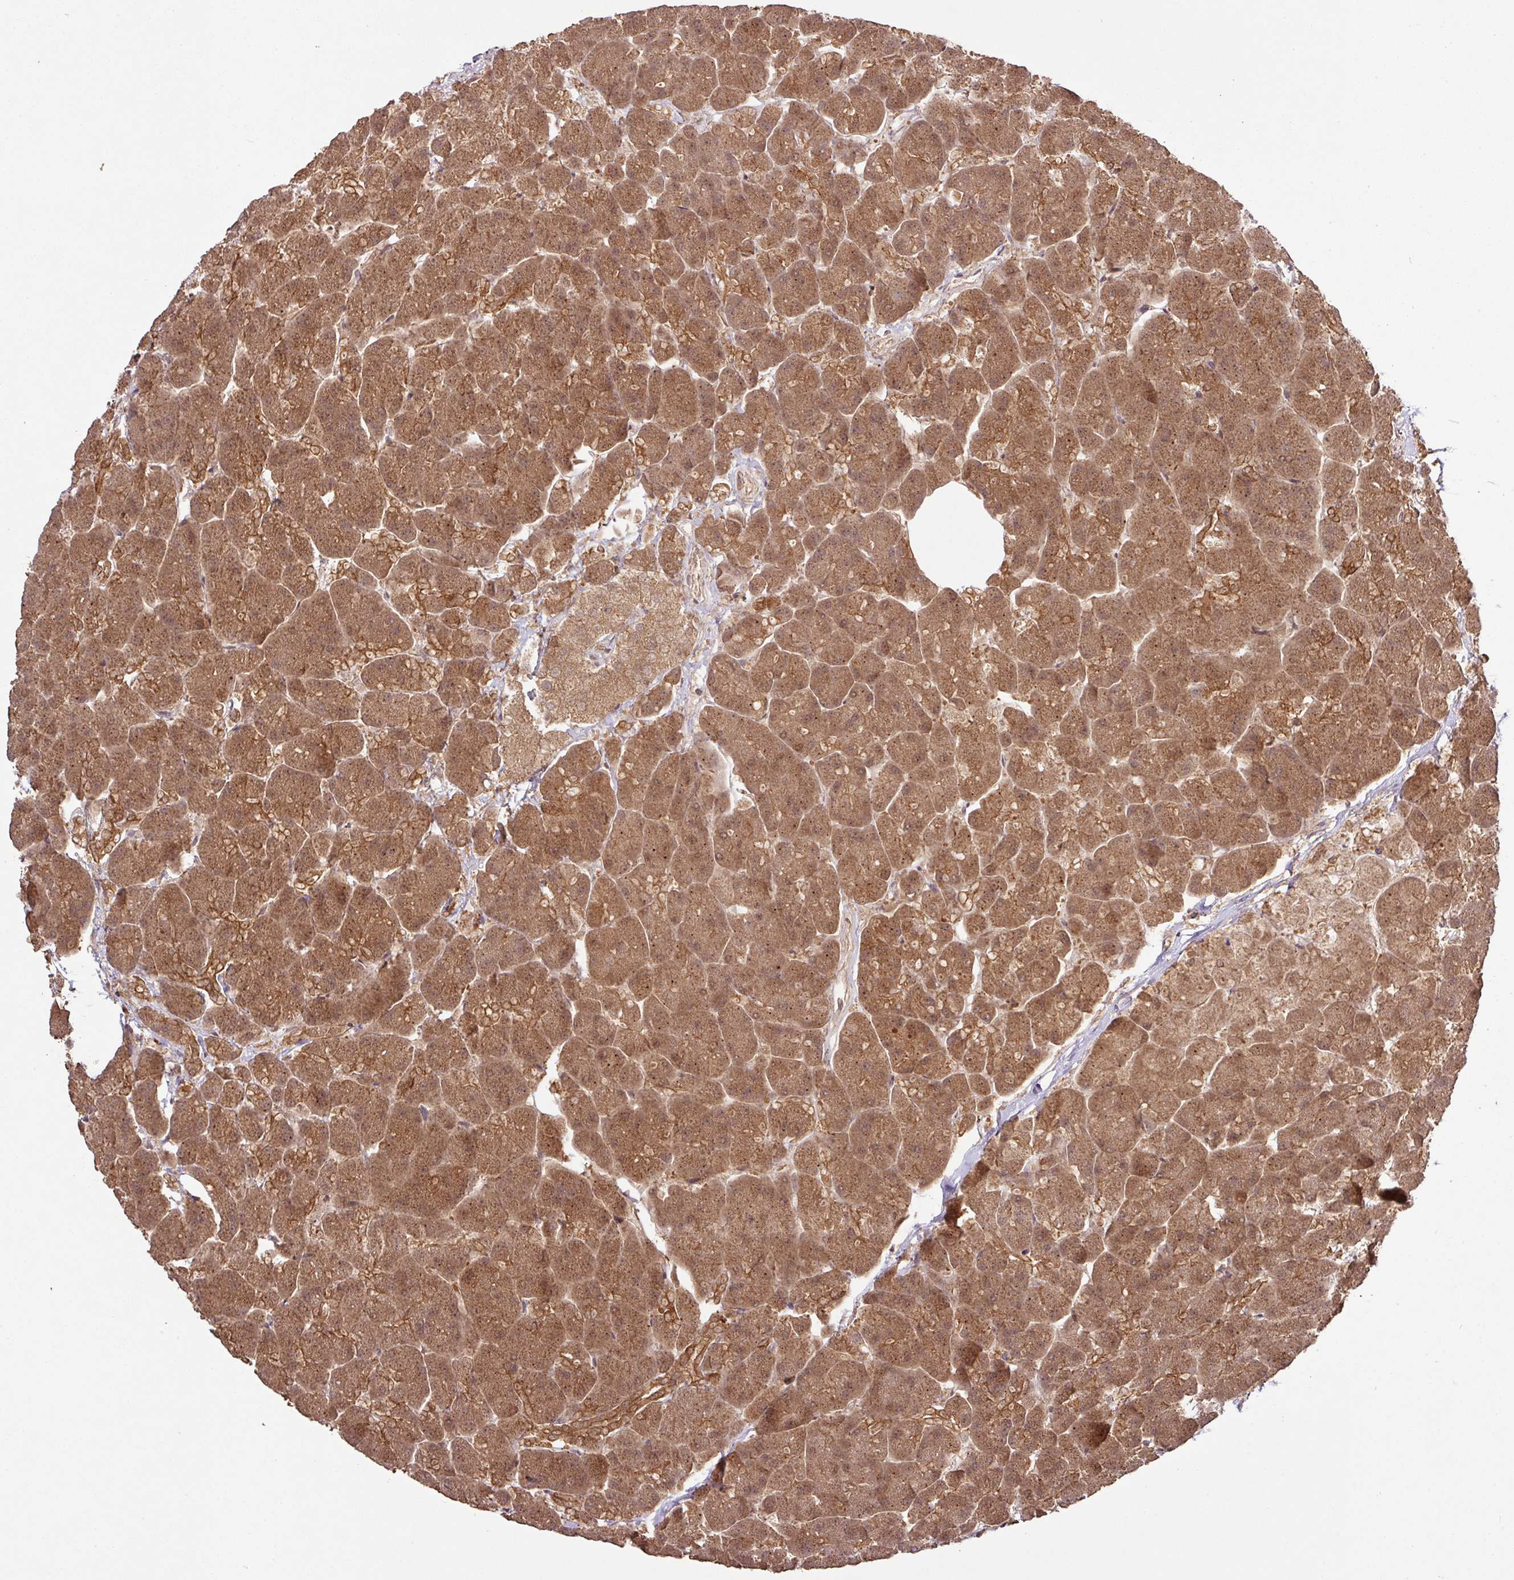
{"staining": {"intensity": "moderate", "quantity": ">75%", "location": "cytoplasmic/membranous,nuclear"}, "tissue": "pancreas", "cell_type": "Exocrine glandular cells", "image_type": "normal", "snomed": [{"axis": "morphology", "description": "Normal tissue, NOS"}, {"axis": "topography", "description": "Pancreas"}, {"axis": "topography", "description": "Peripheral nerve tissue"}], "caption": "The histopathology image displays a brown stain indicating the presence of a protein in the cytoplasmic/membranous,nuclear of exocrine glandular cells in pancreas. The protein of interest is shown in brown color, while the nuclei are stained blue.", "gene": "FAIM", "patient": {"sex": "male", "age": 54}}